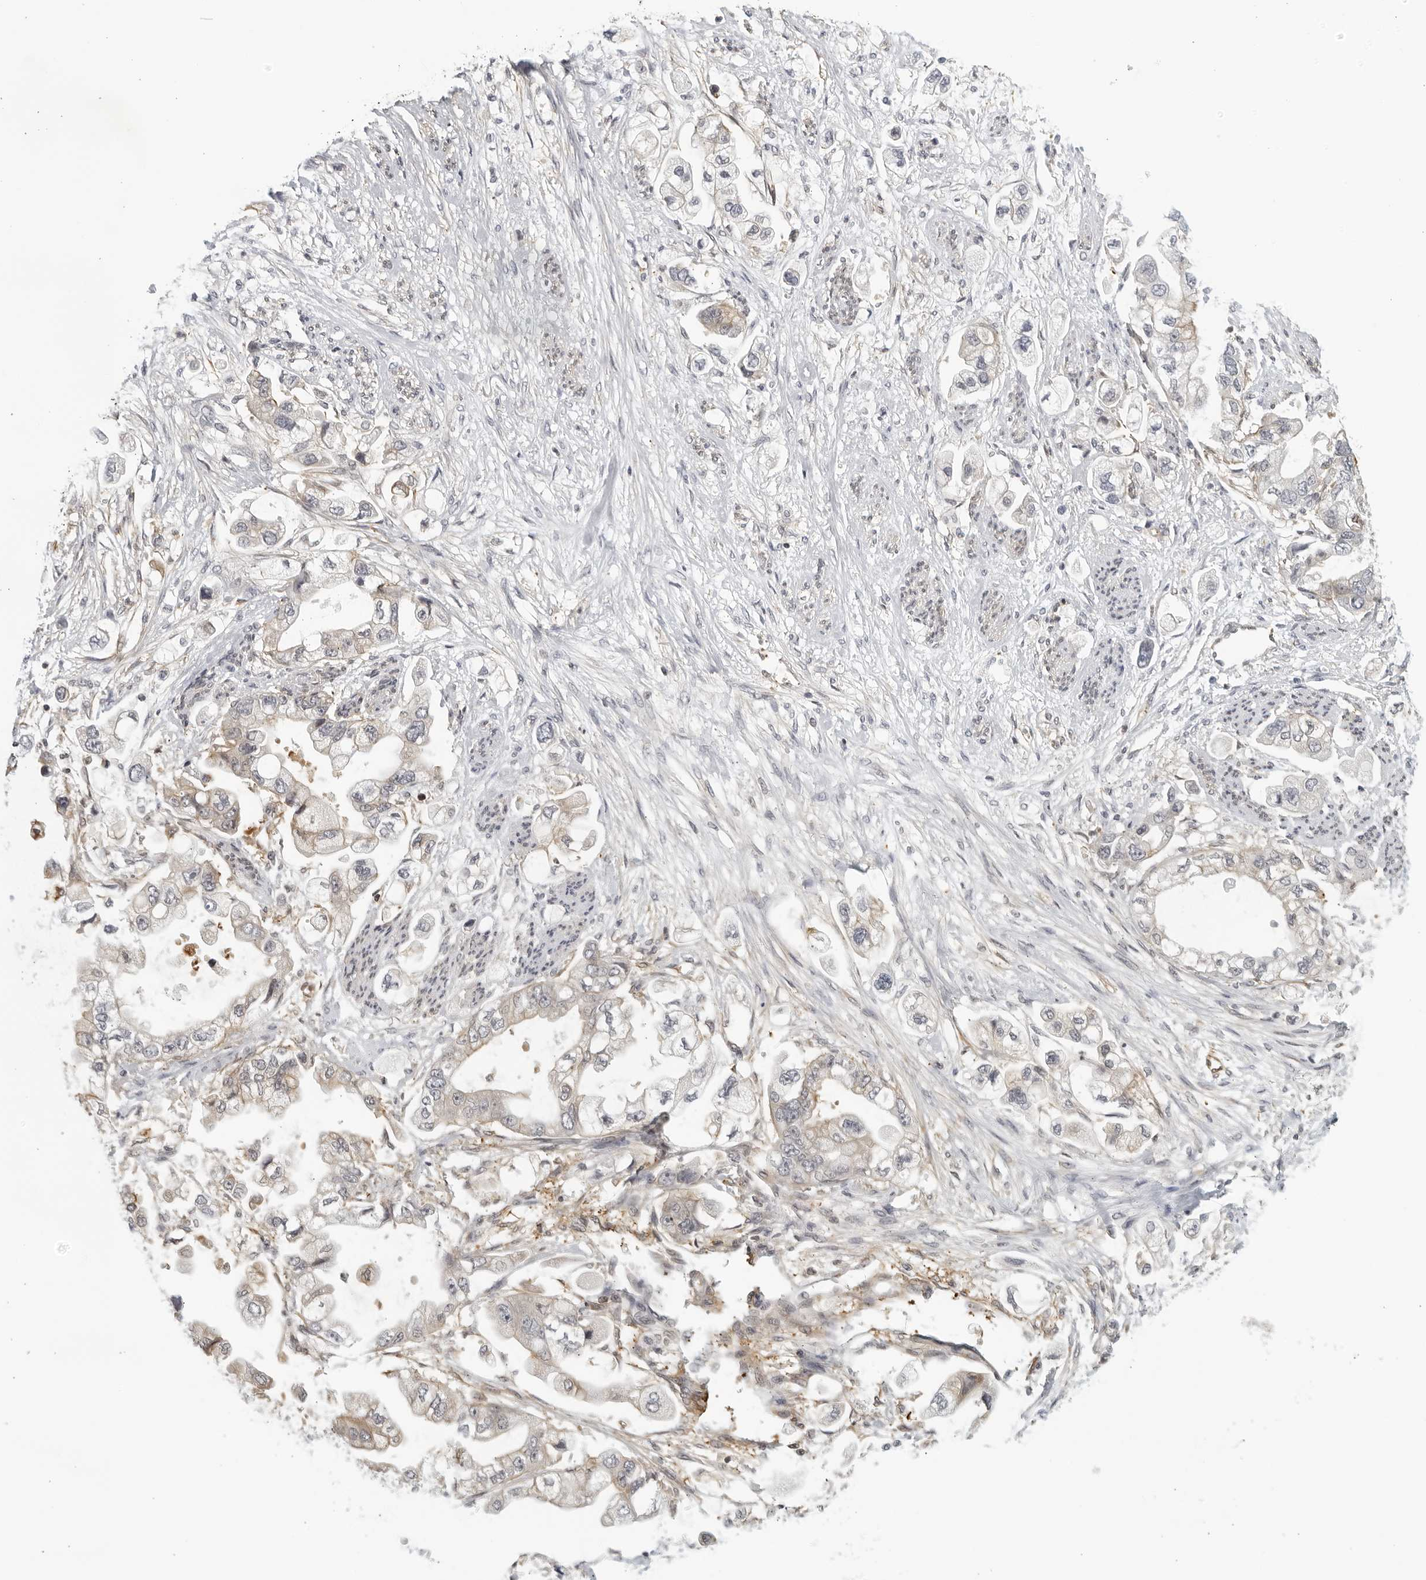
{"staining": {"intensity": "weak", "quantity": "25%-75%", "location": "cytoplasmic/membranous"}, "tissue": "stomach cancer", "cell_type": "Tumor cells", "image_type": "cancer", "snomed": [{"axis": "morphology", "description": "Adenocarcinoma, NOS"}, {"axis": "topography", "description": "Stomach"}], "caption": "Stomach cancer (adenocarcinoma) was stained to show a protein in brown. There is low levels of weak cytoplasmic/membranous positivity in approximately 25%-75% of tumor cells.", "gene": "SERTAD4", "patient": {"sex": "male", "age": 62}}